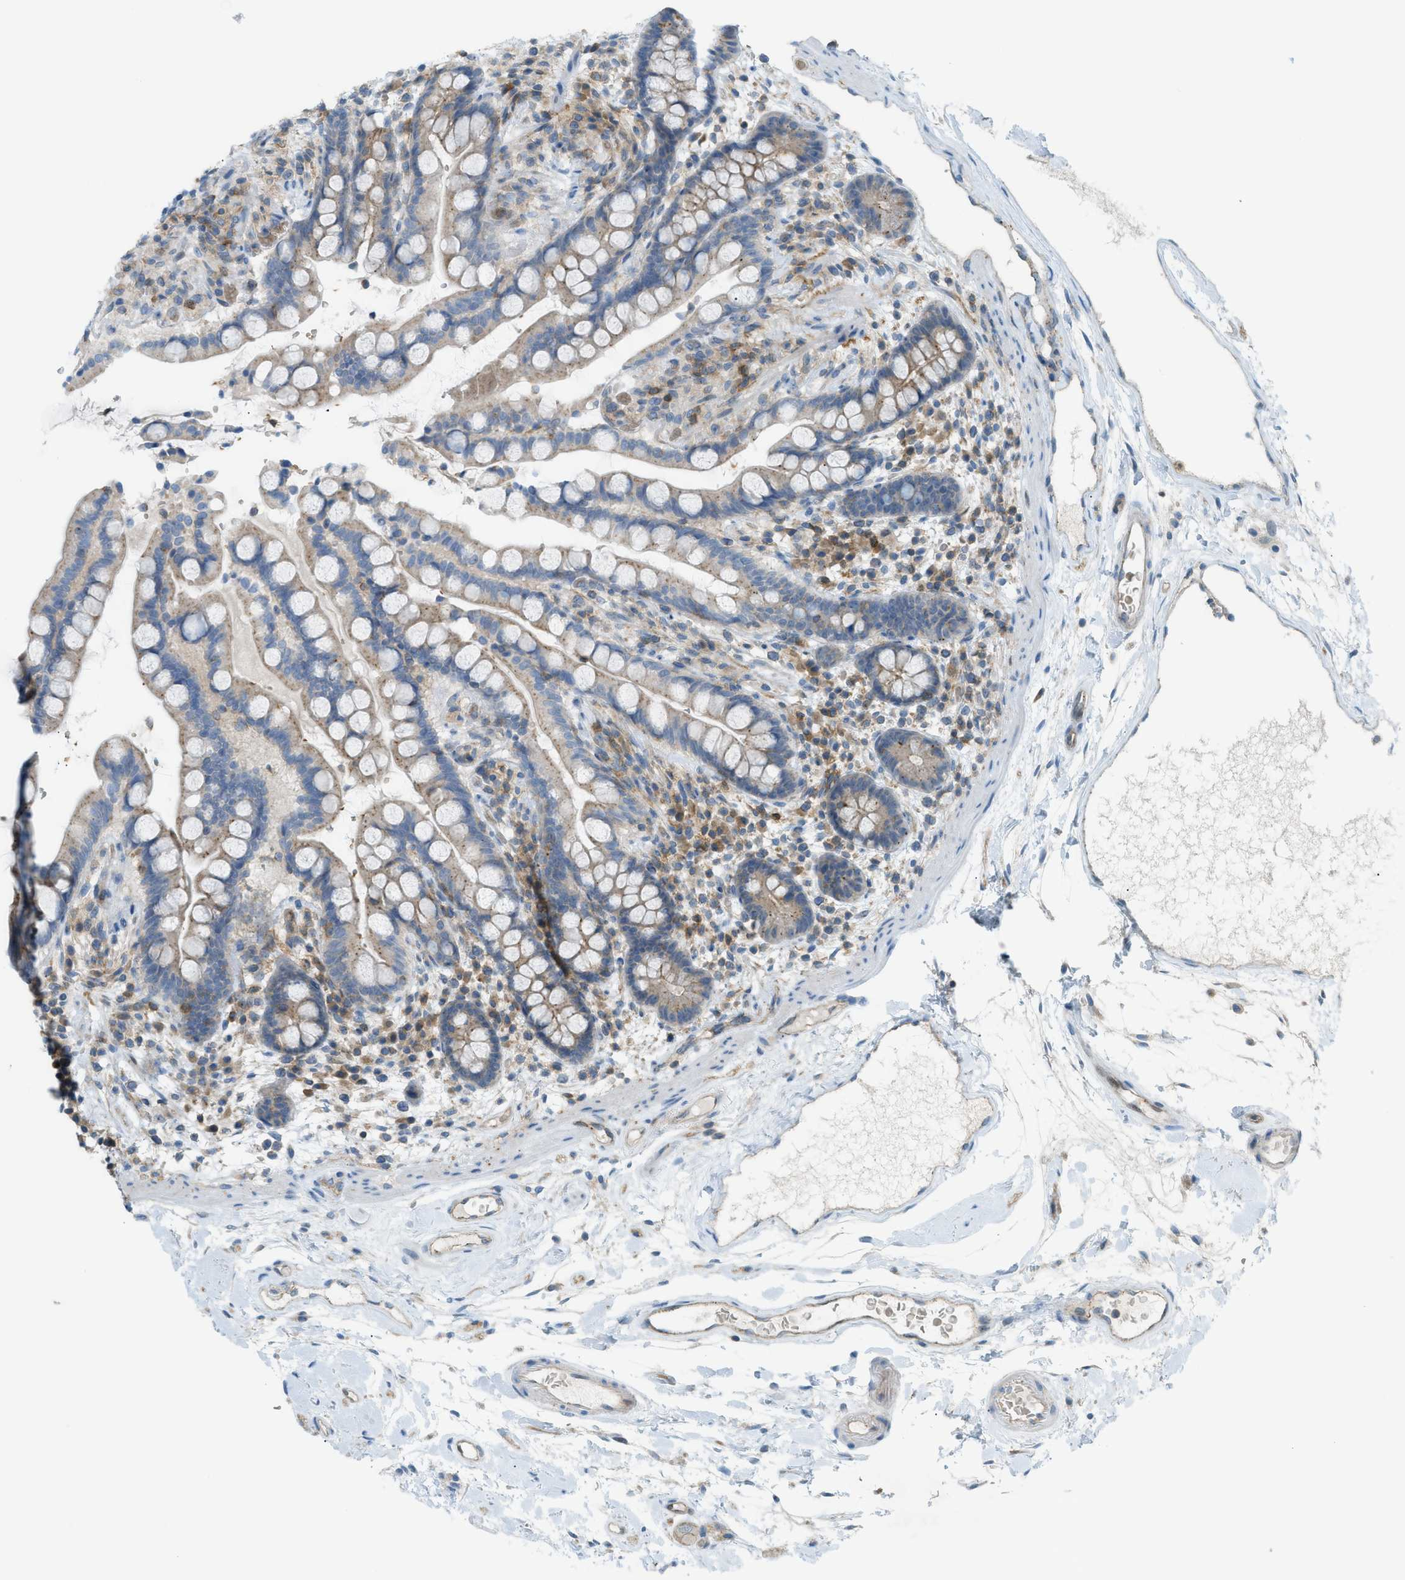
{"staining": {"intensity": "moderate", "quantity": ">75%", "location": "cytoplasmic/membranous"}, "tissue": "colon", "cell_type": "Endothelial cells", "image_type": "normal", "snomed": [{"axis": "morphology", "description": "Normal tissue, NOS"}, {"axis": "topography", "description": "Colon"}], "caption": "A histopathology image of human colon stained for a protein shows moderate cytoplasmic/membranous brown staining in endothelial cells. Nuclei are stained in blue.", "gene": "GRK6", "patient": {"sex": "male", "age": 73}}